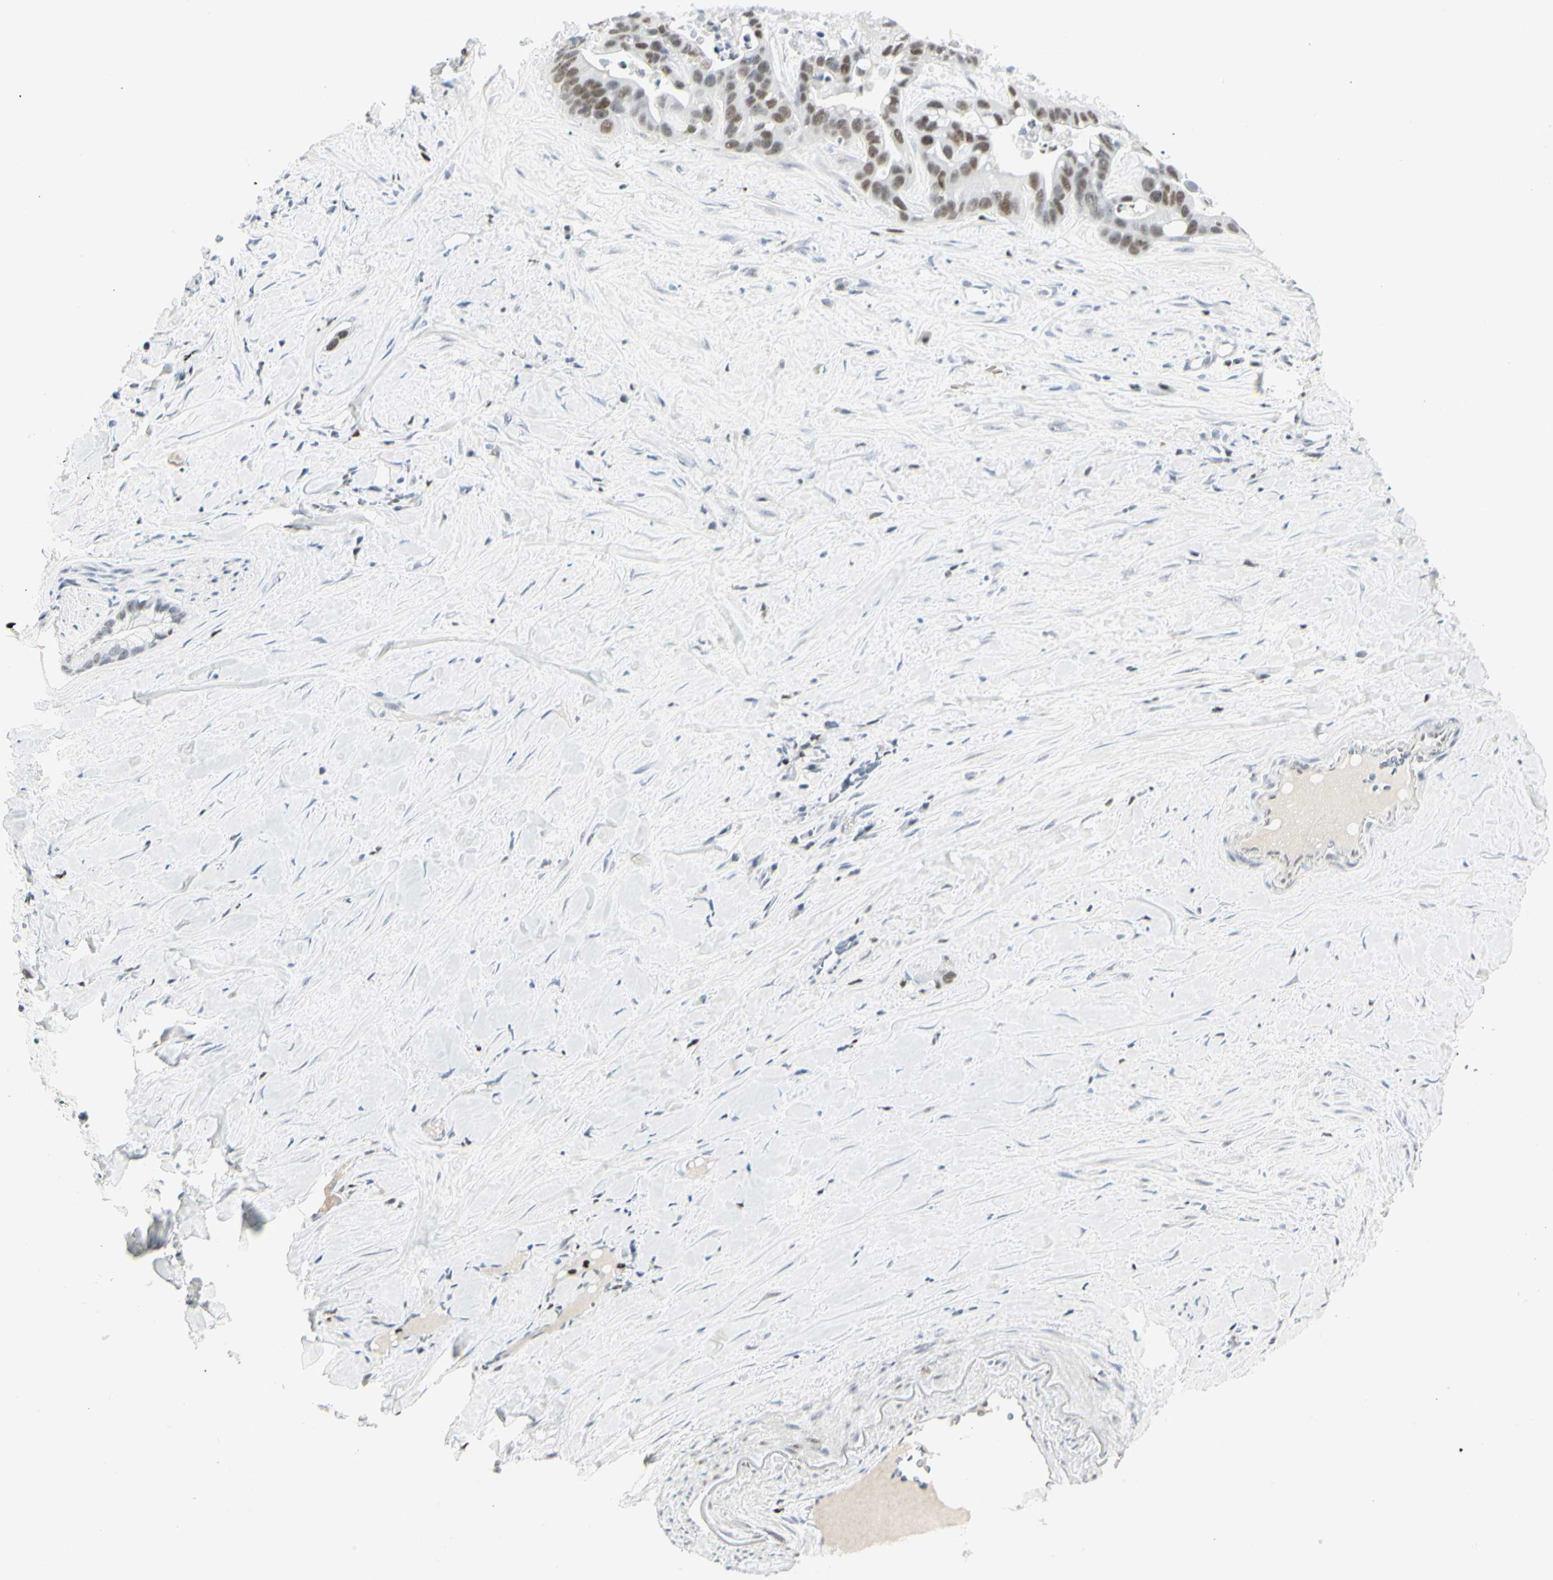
{"staining": {"intensity": "moderate", "quantity": ">75%", "location": "nuclear"}, "tissue": "liver cancer", "cell_type": "Tumor cells", "image_type": "cancer", "snomed": [{"axis": "morphology", "description": "Cholangiocarcinoma"}, {"axis": "topography", "description": "Liver"}], "caption": "Immunohistochemistry histopathology image of neoplastic tissue: liver cancer stained using IHC exhibits medium levels of moderate protein expression localized specifically in the nuclear of tumor cells, appearing as a nuclear brown color.", "gene": "ZBTB7B", "patient": {"sex": "female", "age": 65}}